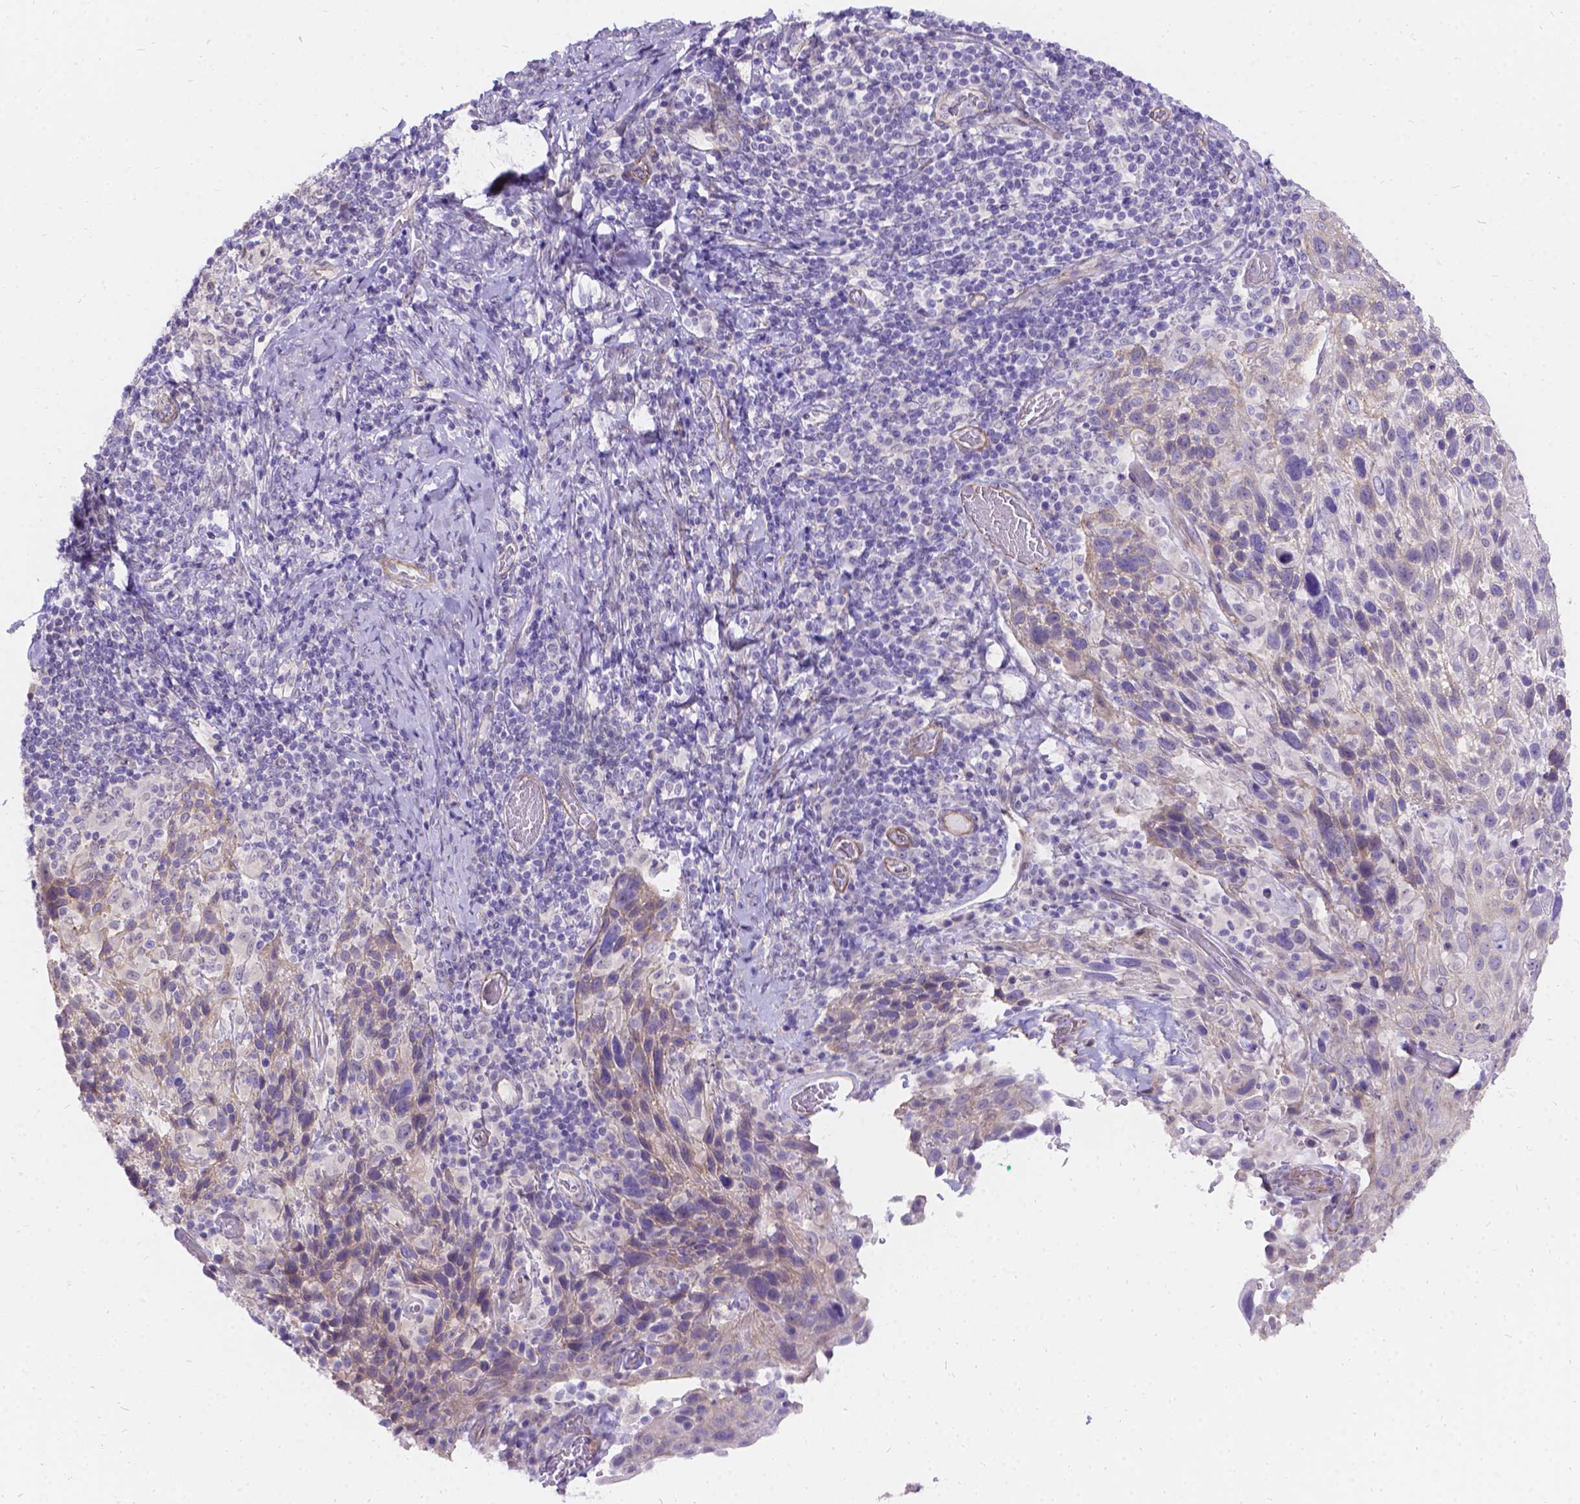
{"staining": {"intensity": "weak", "quantity": "<25%", "location": "cytoplasmic/membranous"}, "tissue": "cervical cancer", "cell_type": "Tumor cells", "image_type": "cancer", "snomed": [{"axis": "morphology", "description": "Squamous cell carcinoma, NOS"}, {"axis": "topography", "description": "Cervix"}], "caption": "High power microscopy micrograph of an IHC micrograph of squamous cell carcinoma (cervical), revealing no significant positivity in tumor cells.", "gene": "PALS1", "patient": {"sex": "female", "age": 61}}